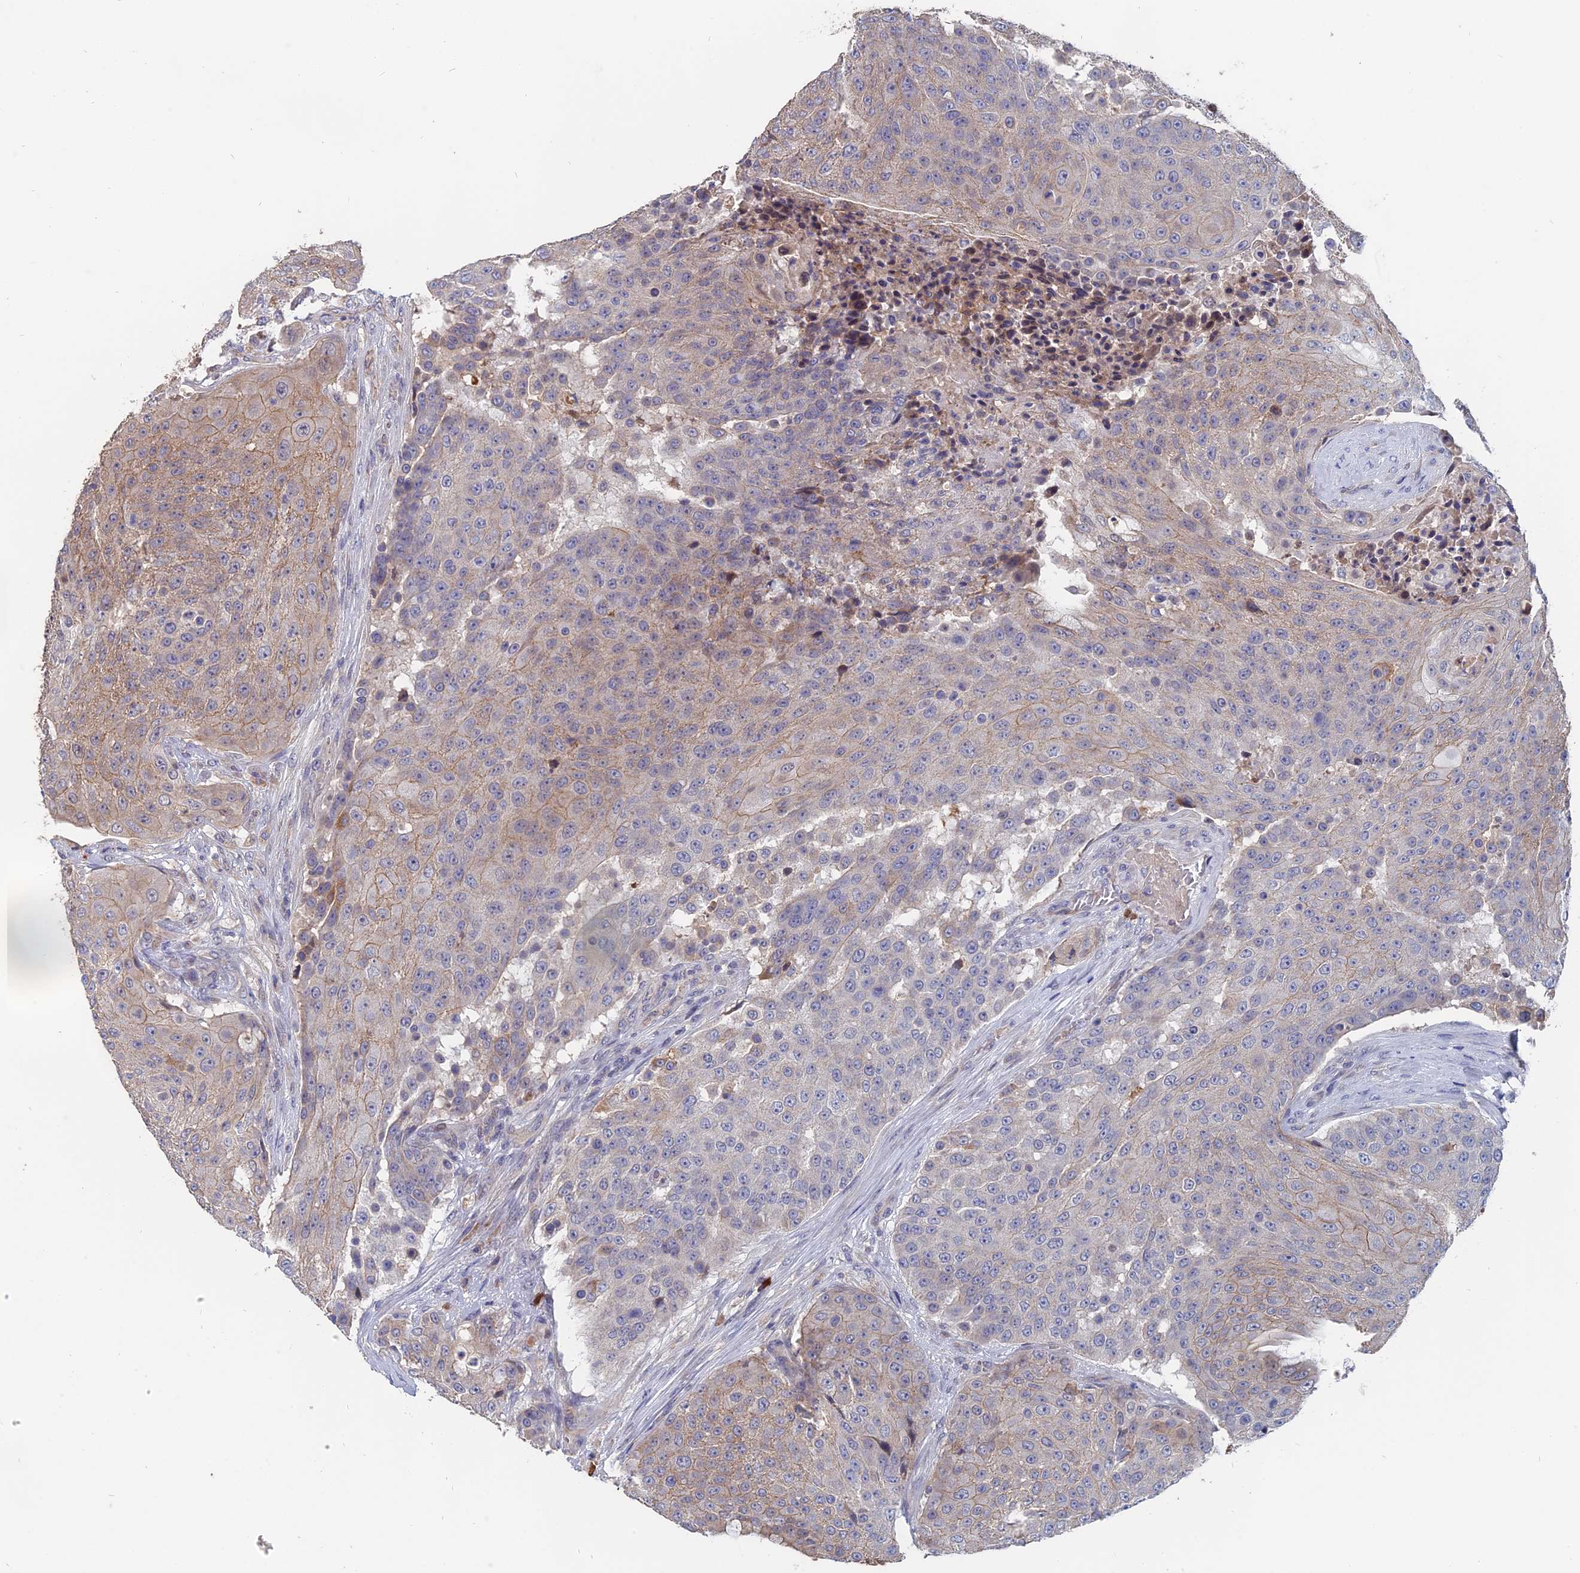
{"staining": {"intensity": "weak", "quantity": "25%-75%", "location": "cytoplasmic/membranous"}, "tissue": "urothelial cancer", "cell_type": "Tumor cells", "image_type": "cancer", "snomed": [{"axis": "morphology", "description": "Urothelial carcinoma, High grade"}, {"axis": "topography", "description": "Urinary bladder"}], "caption": "Urothelial cancer stained with a protein marker displays weak staining in tumor cells.", "gene": "SLC33A1", "patient": {"sex": "female", "age": 63}}